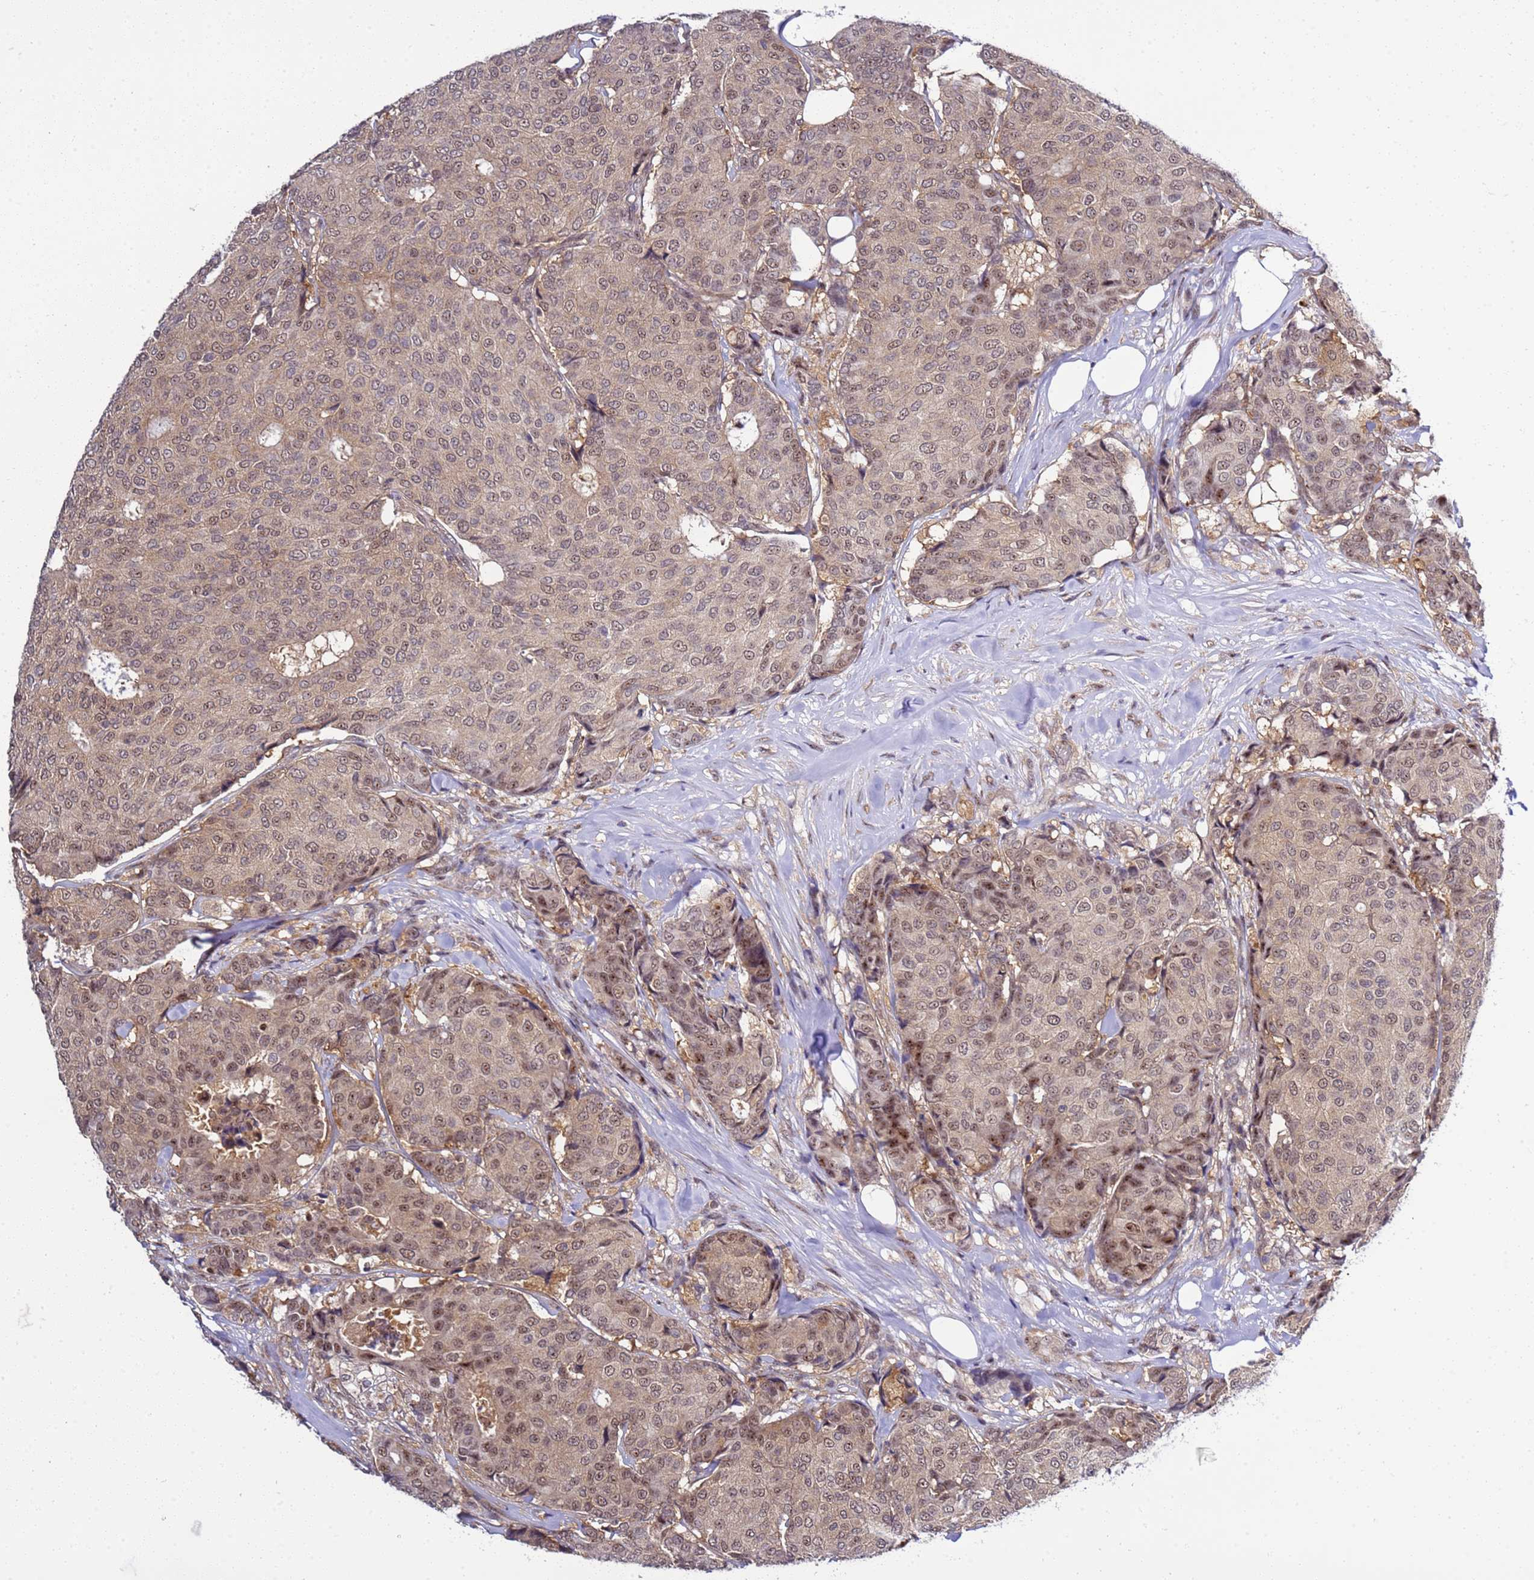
{"staining": {"intensity": "weak", "quantity": ">75%", "location": "cytoplasmic/membranous,nuclear"}, "tissue": "breast cancer", "cell_type": "Tumor cells", "image_type": "cancer", "snomed": [{"axis": "morphology", "description": "Duct carcinoma"}, {"axis": "topography", "description": "Breast"}], "caption": "An image of intraductal carcinoma (breast) stained for a protein shows weak cytoplasmic/membranous and nuclear brown staining in tumor cells. (DAB IHC, brown staining for protein, blue staining for nuclei).", "gene": "GEN1", "patient": {"sex": "female", "age": 75}}